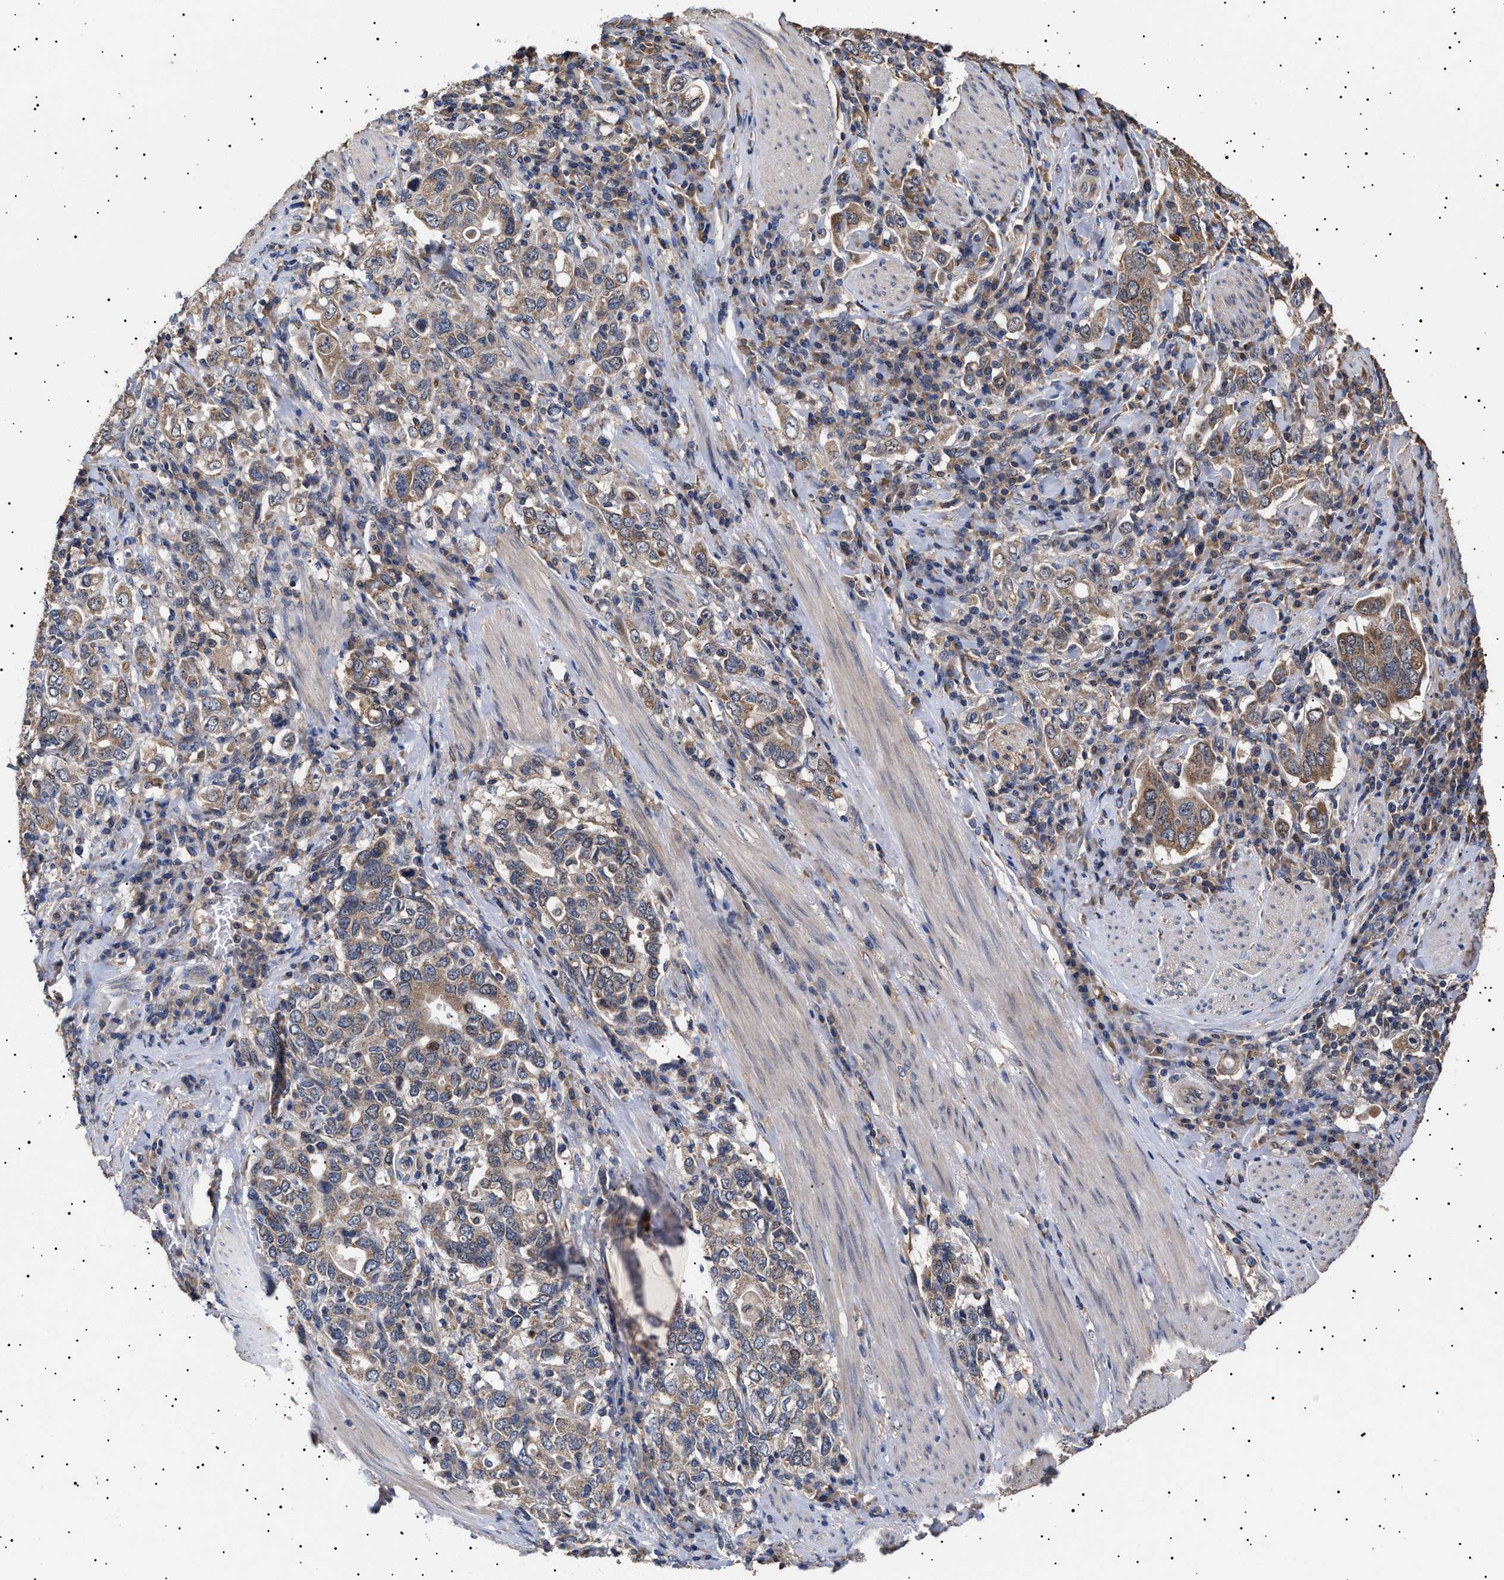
{"staining": {"intensity": "moderate", "quantity": ">75%", "location": "cytoplasmic/membranous"}, "tissue": "stomach cancer", "cell_type": "Tumor cells", "image_type": "cancer", "snomed": [{"axis": "morphology", "description": "Adenocarcinoma, NOS"}, {"axis": "topography", "description": "Stomach, upper"}], "caption": "Brown immunohistochemical staining in human stomach cancer (adenocarcinoma) demonstrates moderate cytoplasmic/membranous expression in about >75% of tumor cells. (Brightfield microscopy of DAB IHC at high magnification).", "gene": "KRBA1", "patient": {"sex": "male", "age": 62}}